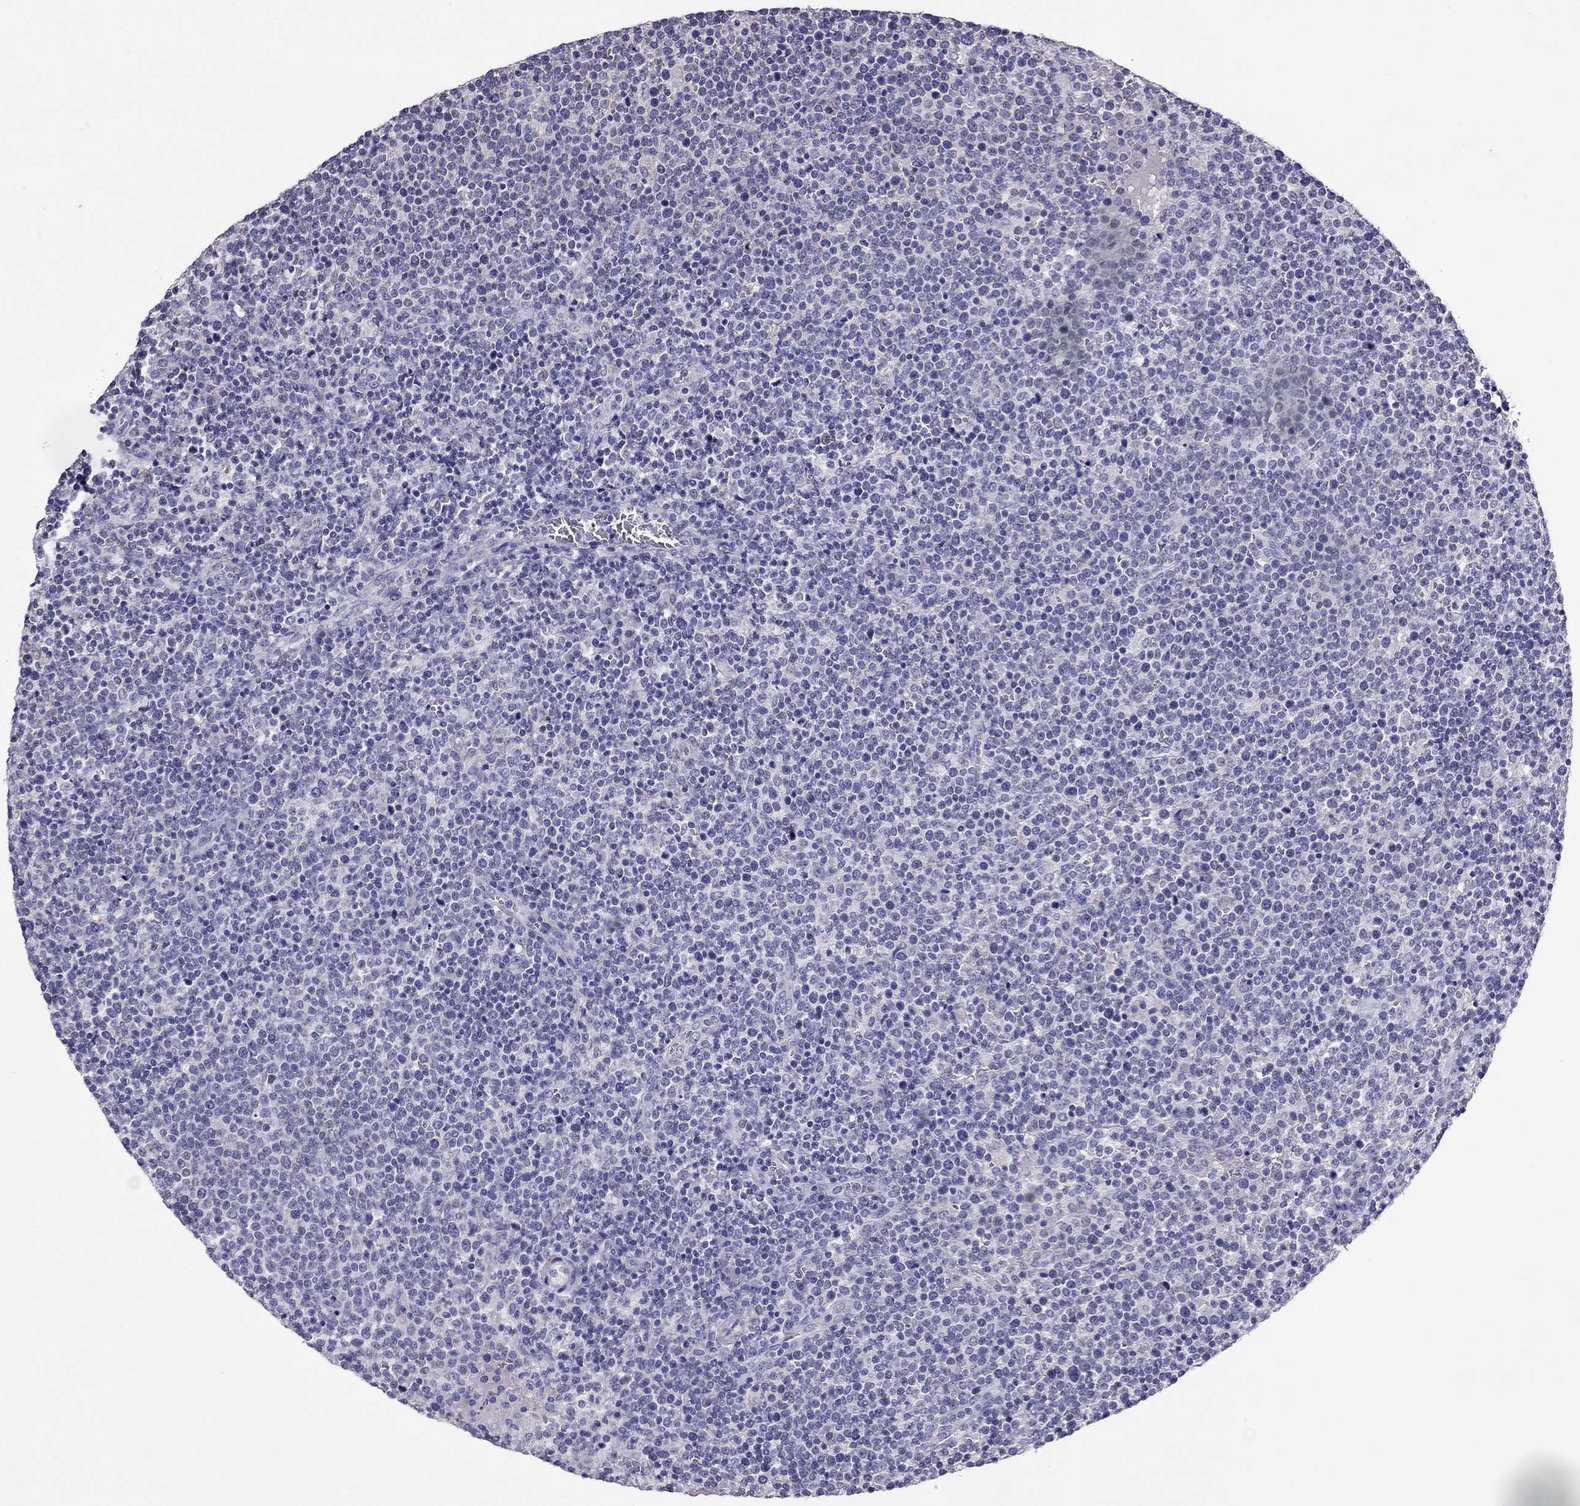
{"staining": {"intensity": "negative", "quantity": "none", "location": "none"}, "tissue": "lymphoma", "cell_type": "Tumor cells", "image_type": "cancer", "snomed": [{"axis": "morphology", "description": "Malignant lymphoma, non-Hodgkin's type, High grade"}, {"axis": "topography", "description": "Lymph node"}], "caption": "An immunohistochemistry photomicrograph of high-grade malignant lymphoma, non-Hodgkin's type is shown. There is no staining in tumor cells of high-grade malignant lymphoma, non-Hodgkin's type.", "gene": "DSC1", "patient": {"sex": "male", "age": 61}}